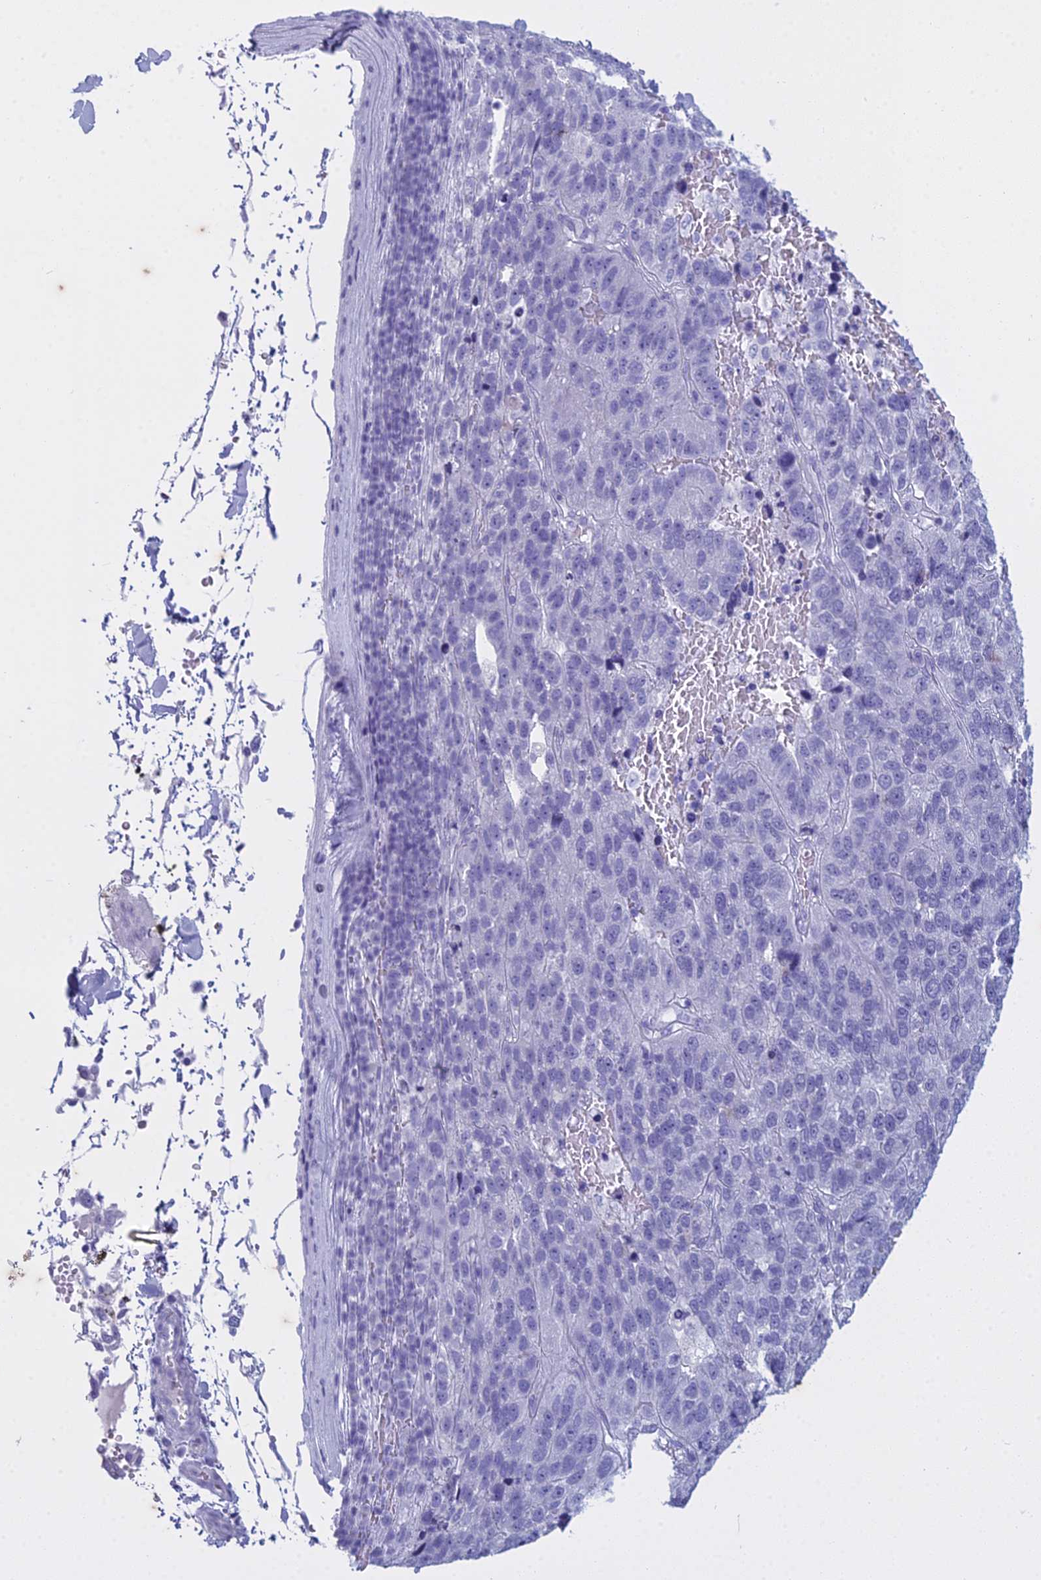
{"staining": {"intensity": "negative", "quantity": "none", "location": "none"}, "tissue": "pancreatic cancer", "cell_type": "Tumor cells", "image_type": "cancer", "snomed": [{"axis": "morphology", "description": "Adenocarcinoma, NOS"}, {"axis": "topography", "description": "Pancreas"}], "caption": "Pancreatic adenocarcinoma was stained to show a protein in brown. There is no significant staining in tumor cells.", "gene": "HMGB4", "patient": {"sex": "female", "age": 61}}